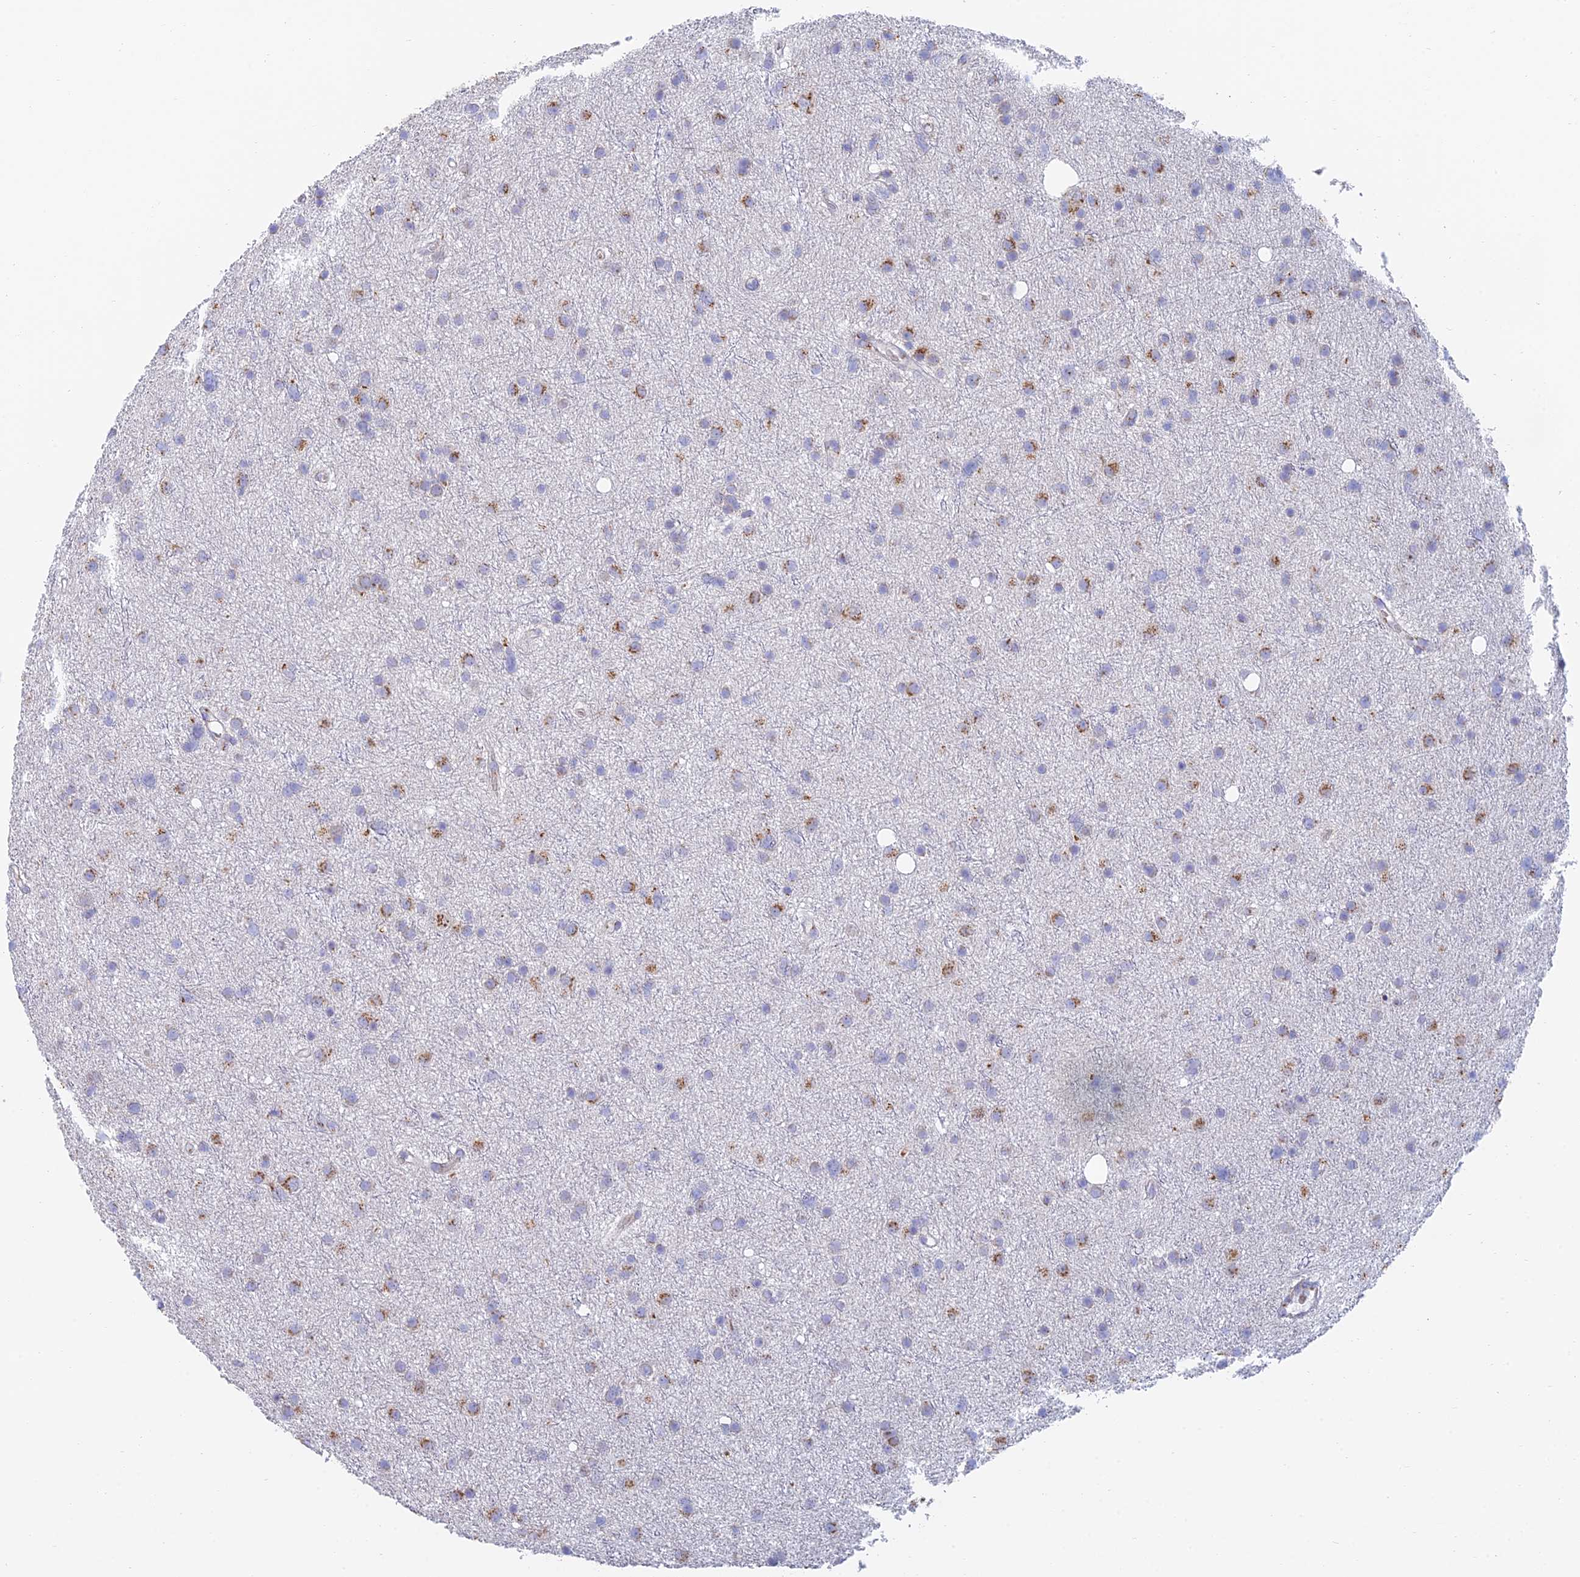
{"staining": {"intensity": "moderate", "quantity": "25%-75%", "location": "cytoplasmic/membranous"}, "tissue": "glioma", "cell_type": "Tumor cells", "image_type": "cancer", "snomed": [{"axis": "morphology", "description": "Glioma, malignant, Low grade"}, {"axis": "topography", "description": "Cerebral cortex"}], "caption": "This image demonstrates malignant glioma (low-grade) stained with IHC to label a protein in brown. The cytoplasmic/membranous of tumor cells show moderate positivity for the protein. Nuclei are counter-stained blue.", "gene": "HS2ST1", "patient": {"sex": "female", "age": 39}}